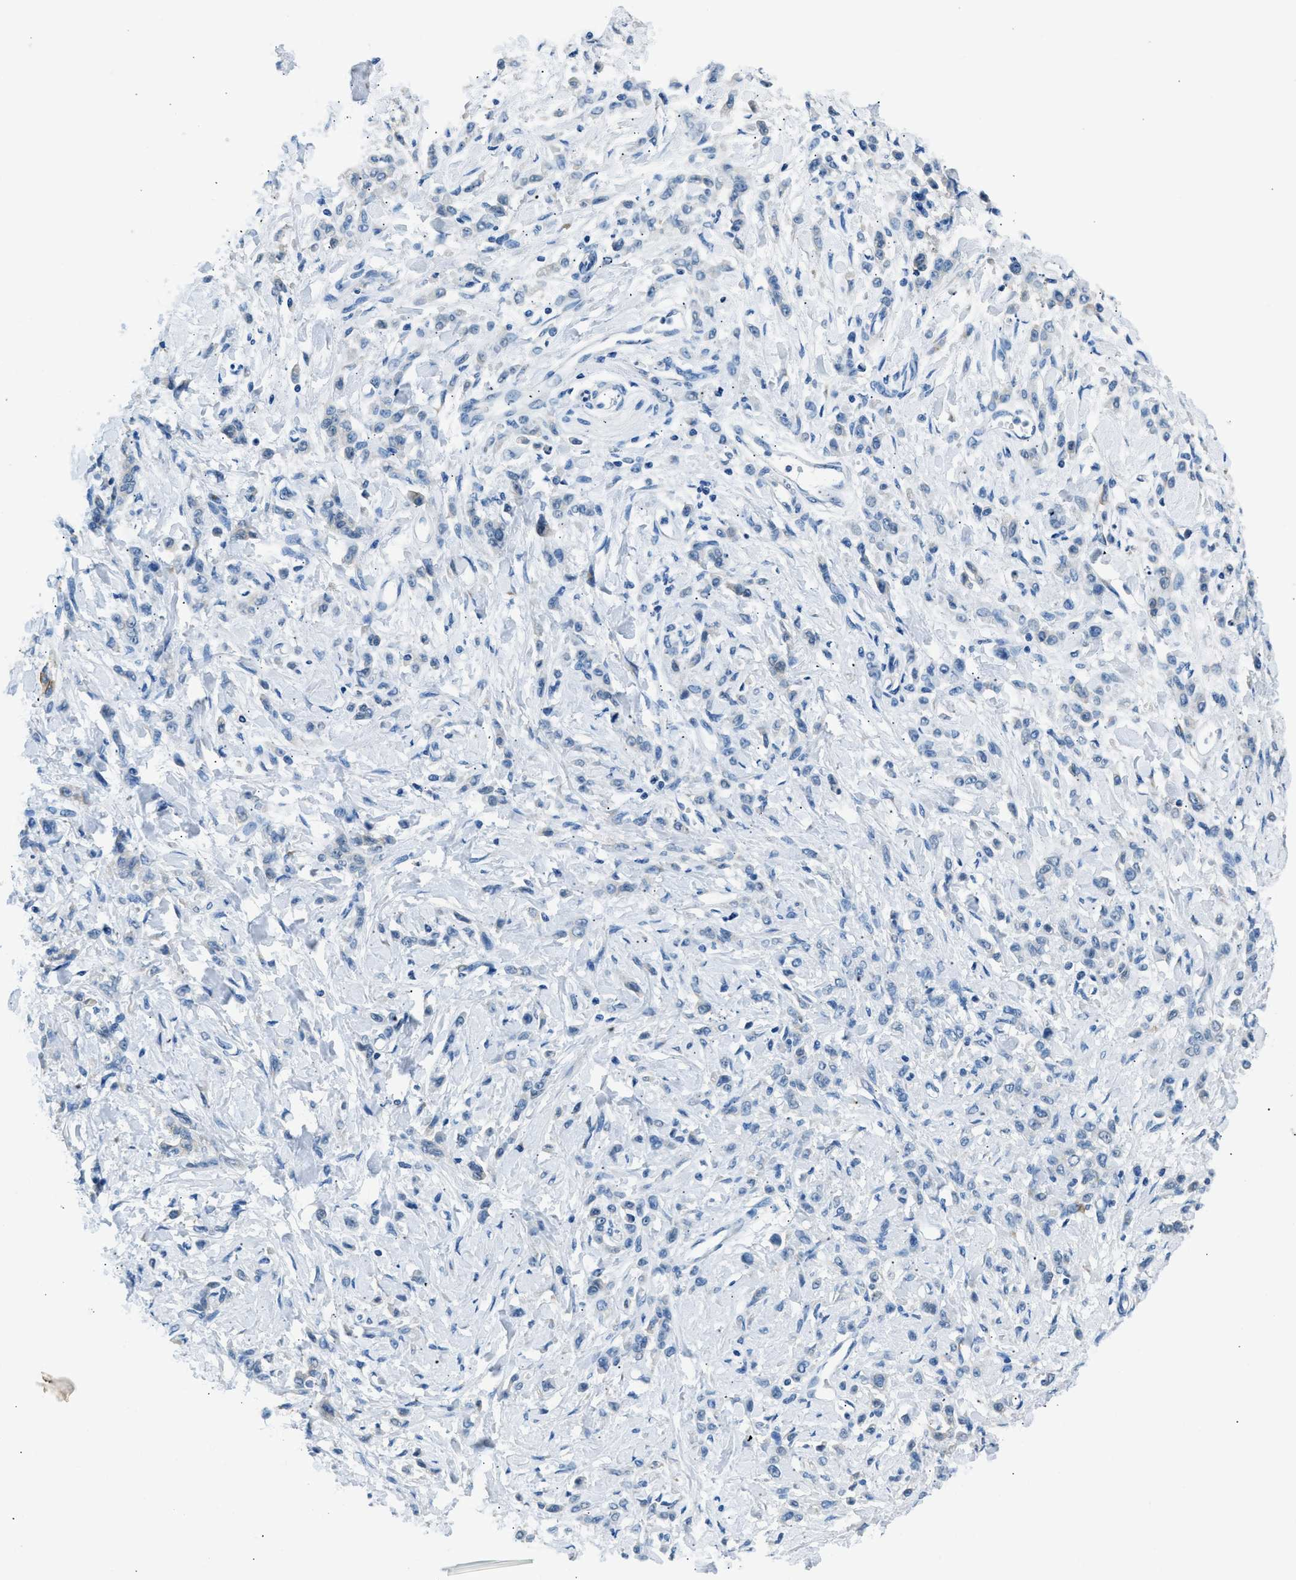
{"staining": {"intensity": "negative", "quantity": "none", "location": "none"}, "tissue": "stomach cancer", "cell_type": "Tumor cells", "image_type": "cancer", "snomed": [{"axis": "morphology", "description": "Normal tissue, NOS"}, {"axis": "morphology", "description": "Adenocarcinoma, NOS"}, {"axis": "topography", "description": "Stomach"}], "caption": "Stomach cancer (adenocarcinoma) was stained to show a protein in brown. There is no significant staining in tumor cells.", "gene": "CLDN18", "patient": {"sex": "male", "age": 82}}